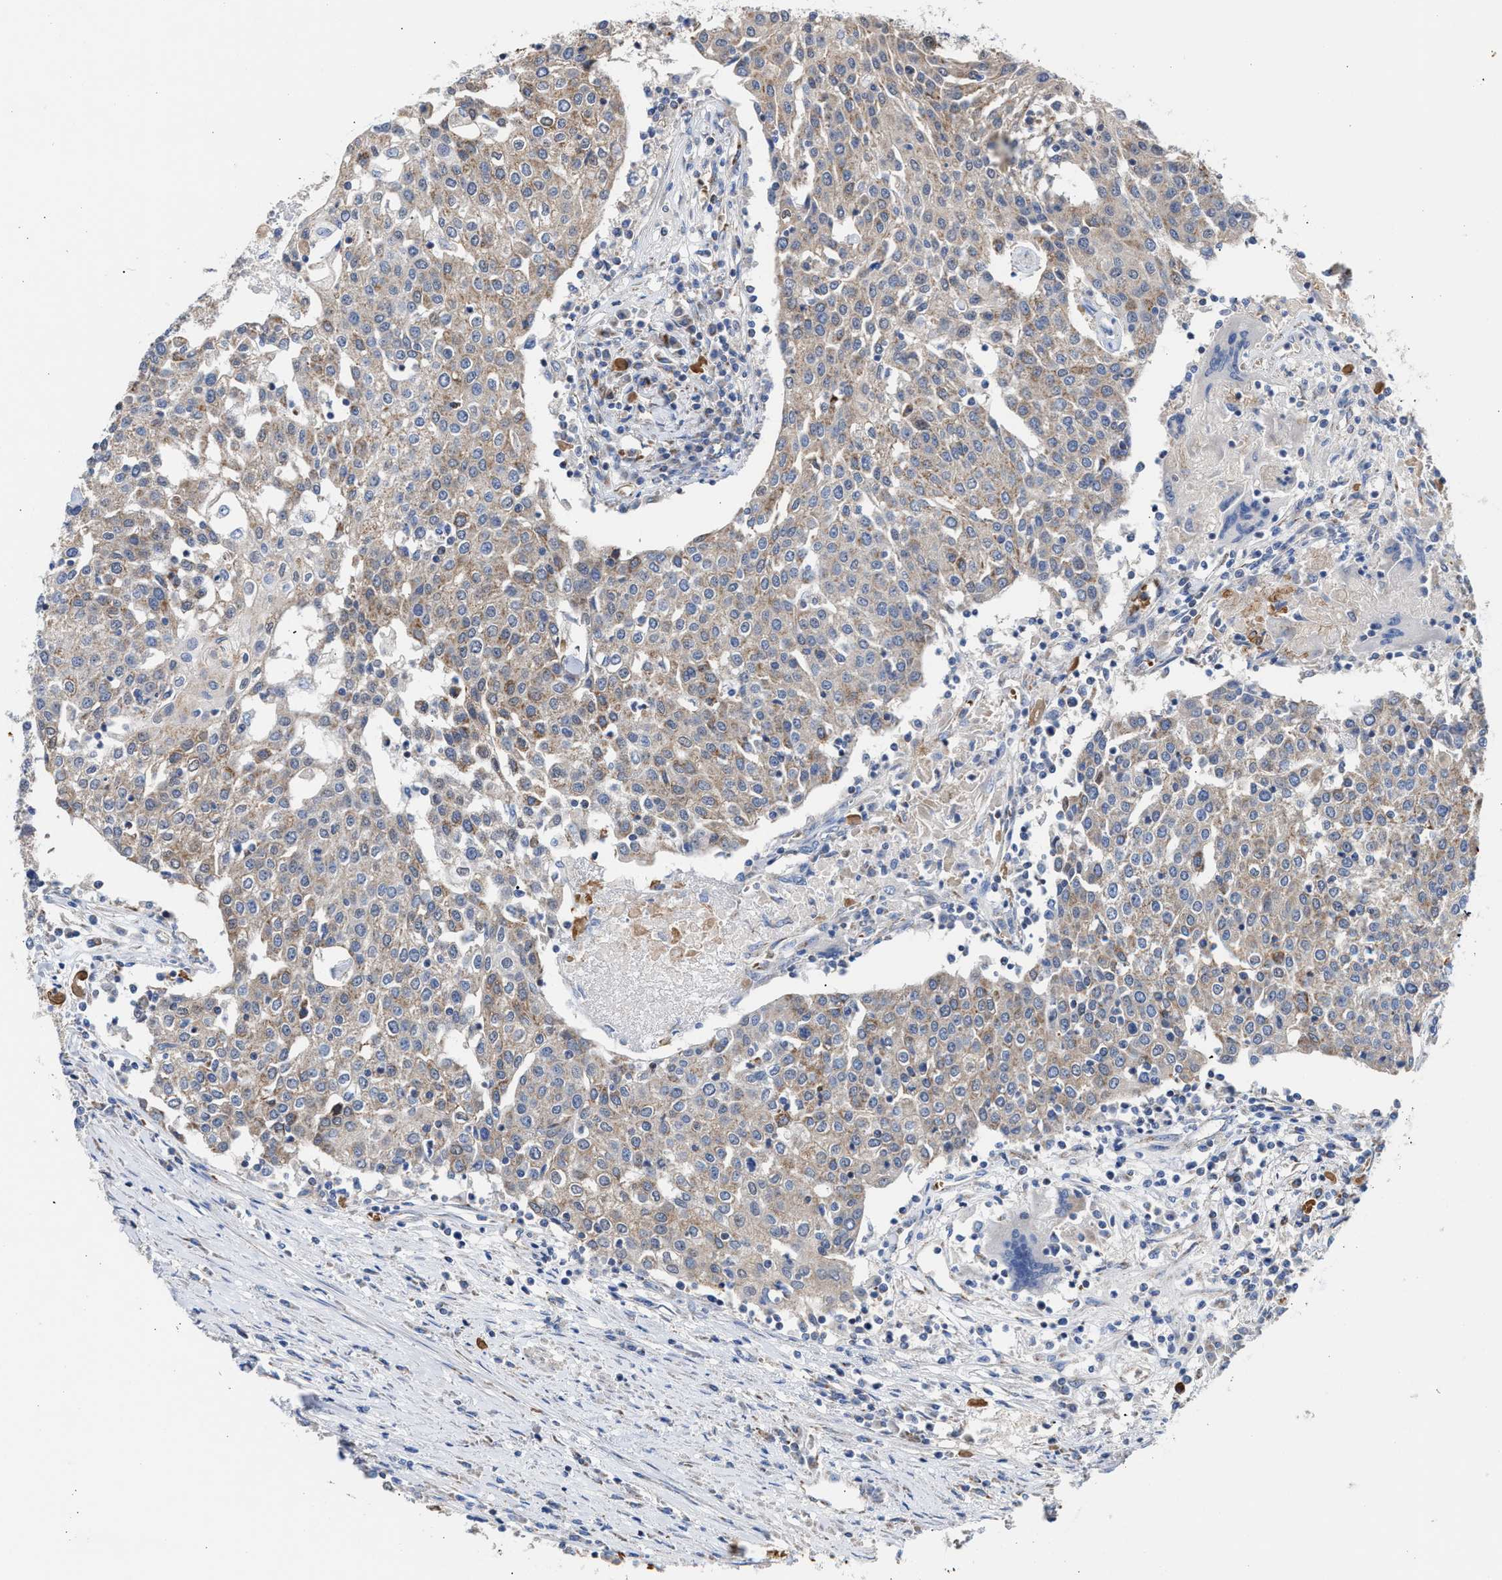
{"staining": {"intensity": "weak", "quantity": "25%-75%", "location": "cytoplasmic/membranous"}, "tissue": "urothelial cancer", "cell_type": "Tumor cells", "image_type": "cancer", "snomed": [{"axis": "morphology", "description": "Urothelial carcinoma, High grade"}, {"axis": "topography", "description": "Urinary bladder"}], "caption": "About 25%-75% of tumor cells in human urothelial carcinoma (high-grade) exhibit weak cytoplasmic/membranous protein expression as visualized by brown immunohistochemical staining.", "gene": "MECR", "patient": {"sex": "female", "age": 85}}